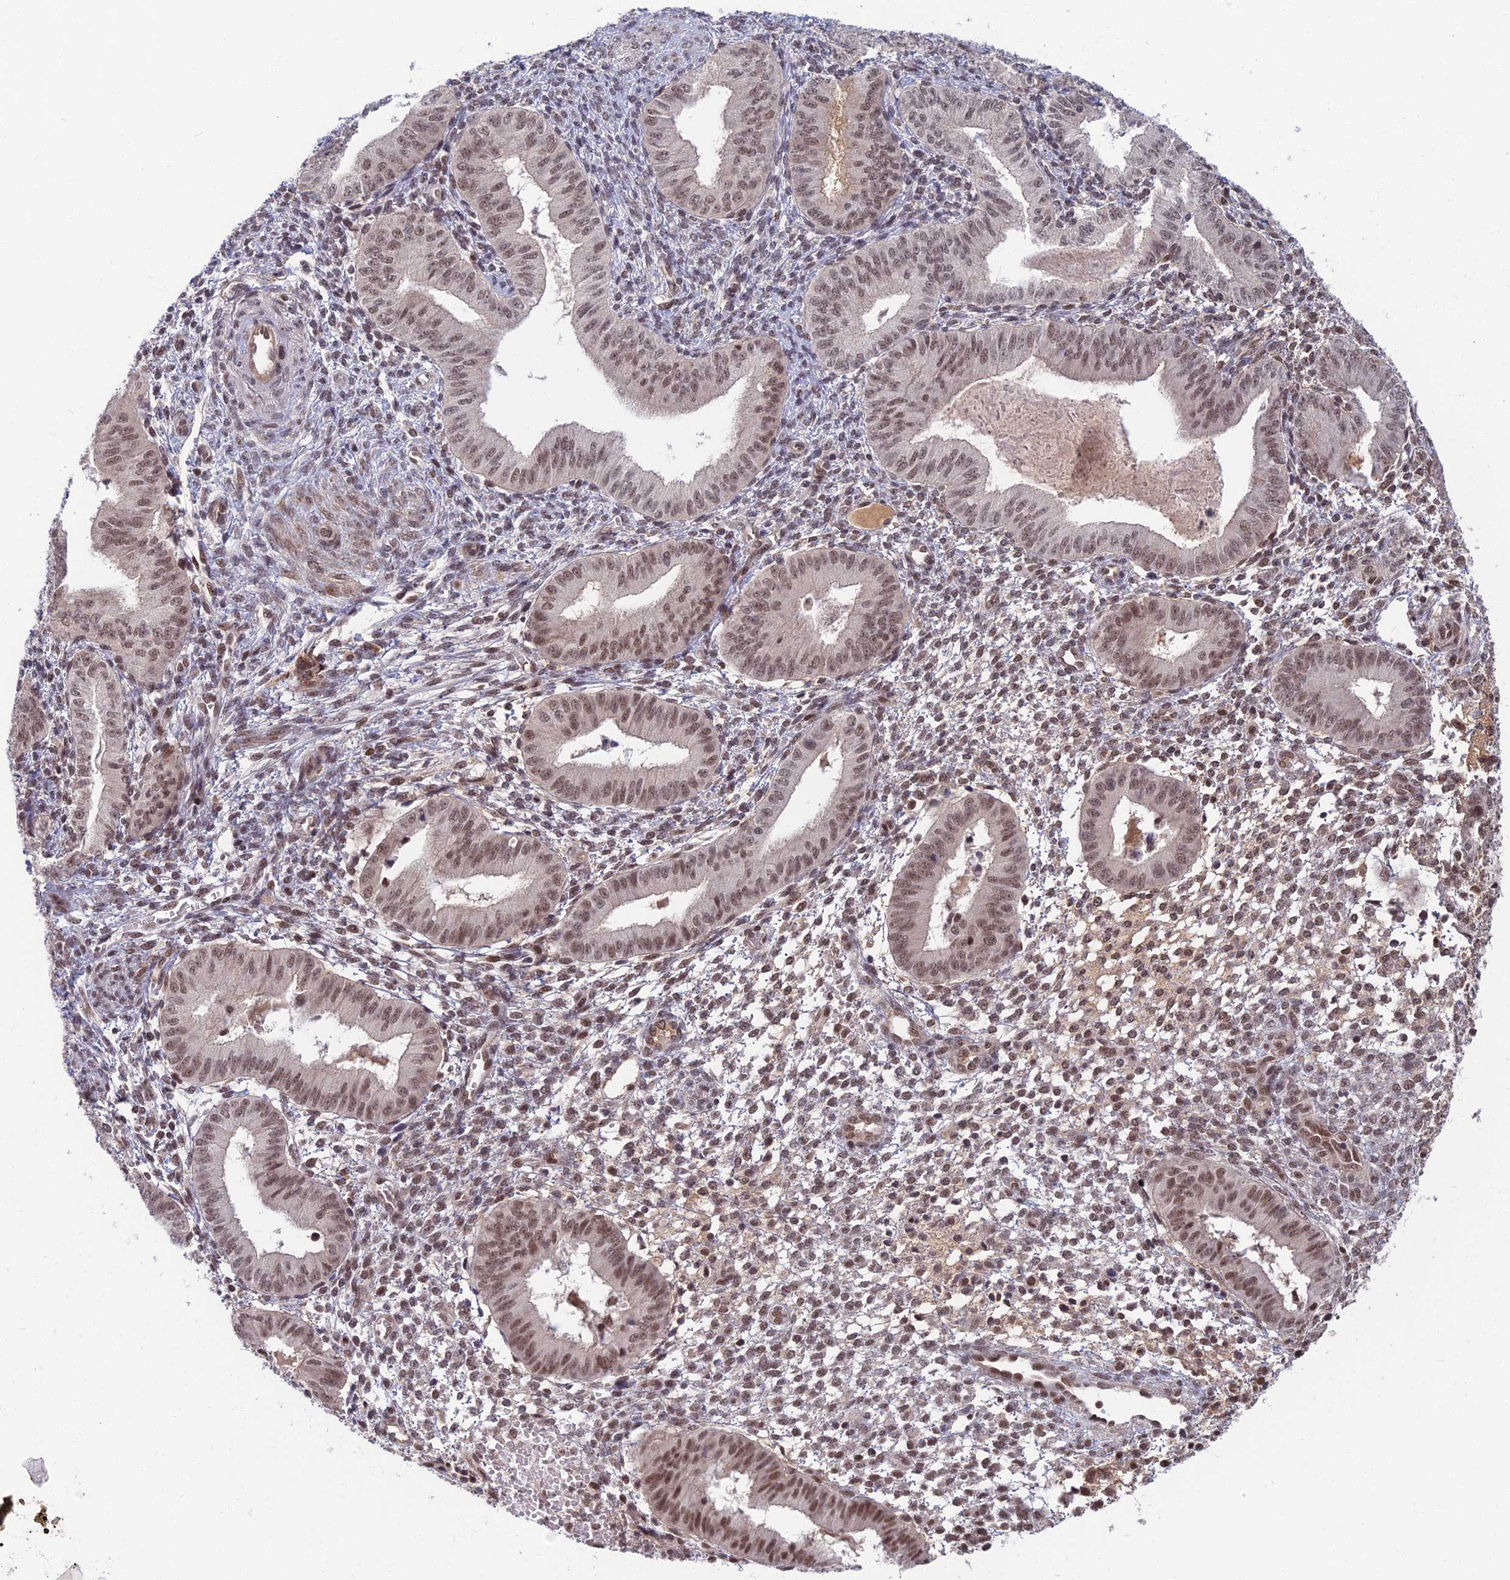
{"staining": {"intensity": "weak", "quantity": ">75%", "location": "nuclear"}, "tissue": "endometrium", "cell_type": "Cells in endometrial stroma", "image_type": "normal", "snomed": [{"axis": "morphology", "description": "Normal tissue, NOS"}, {"axis": "topography", "description": "Endometrium"}], "caption": "Approximately >75% of cells in endometrial stroma in unremarkable endometrium exhibit weak nuclear protein staining as visualized by brown immunohistochemical staining.", "gene": "TCEA2", "patient": {"sex": "female", "age": 49}}